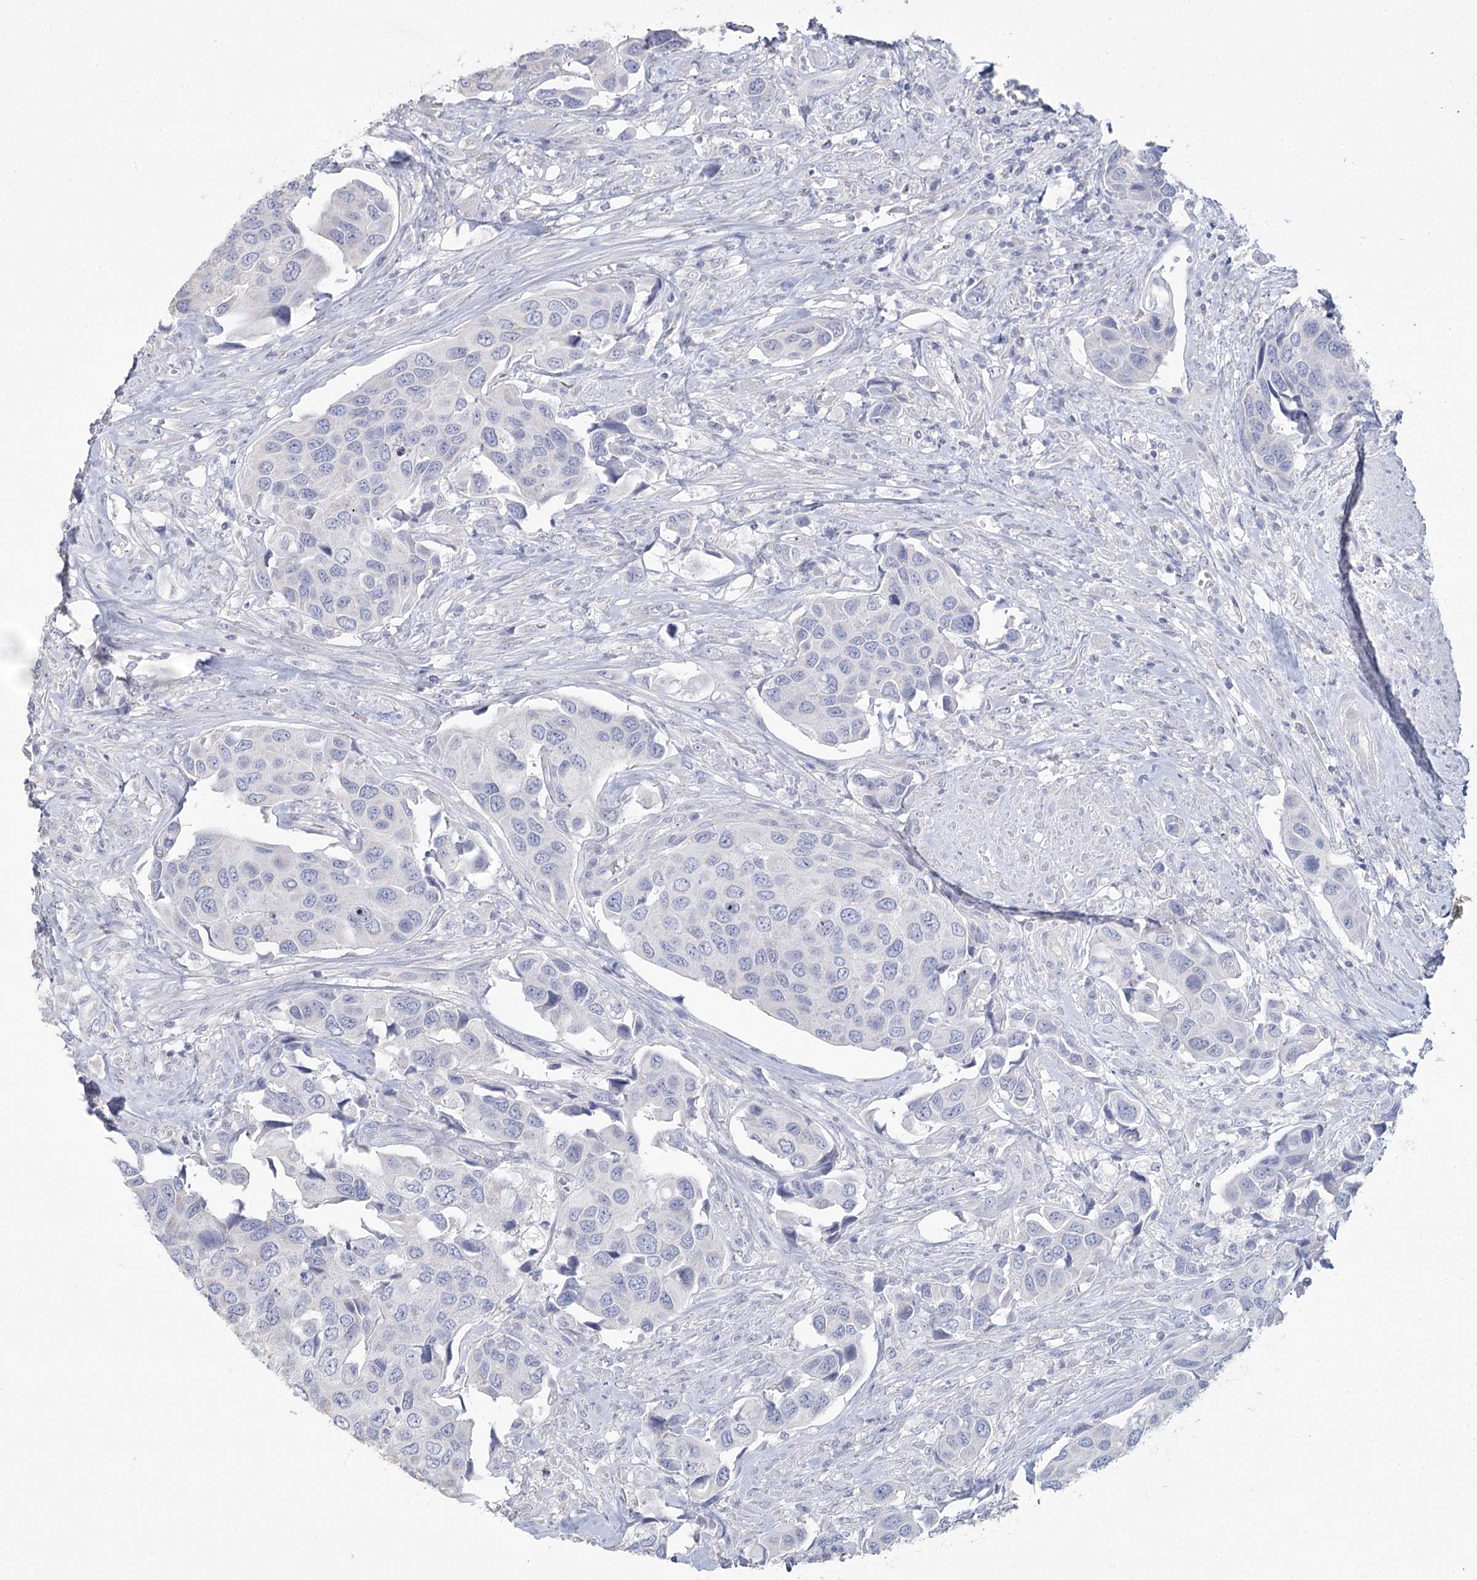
{"staining": {"intensity": "negative", "quantity": "none", "location": "none"}, "tissue": "urothelial cancer", "cell_type": "Tumor cells", "image_type": "cancer", "snomed": [{"axis": "morphology", "description": "Urothelial carcinoma, High grade"}, {"axis": "topography", "description": "Urinary bladder"}], "caption": "Human urothelial cancer stained for a protein using immunohistochemistry demonstrates no expression in tumor cells.", "gene": "CNTLN", "patient": {"sex": "male", "age": 74}}